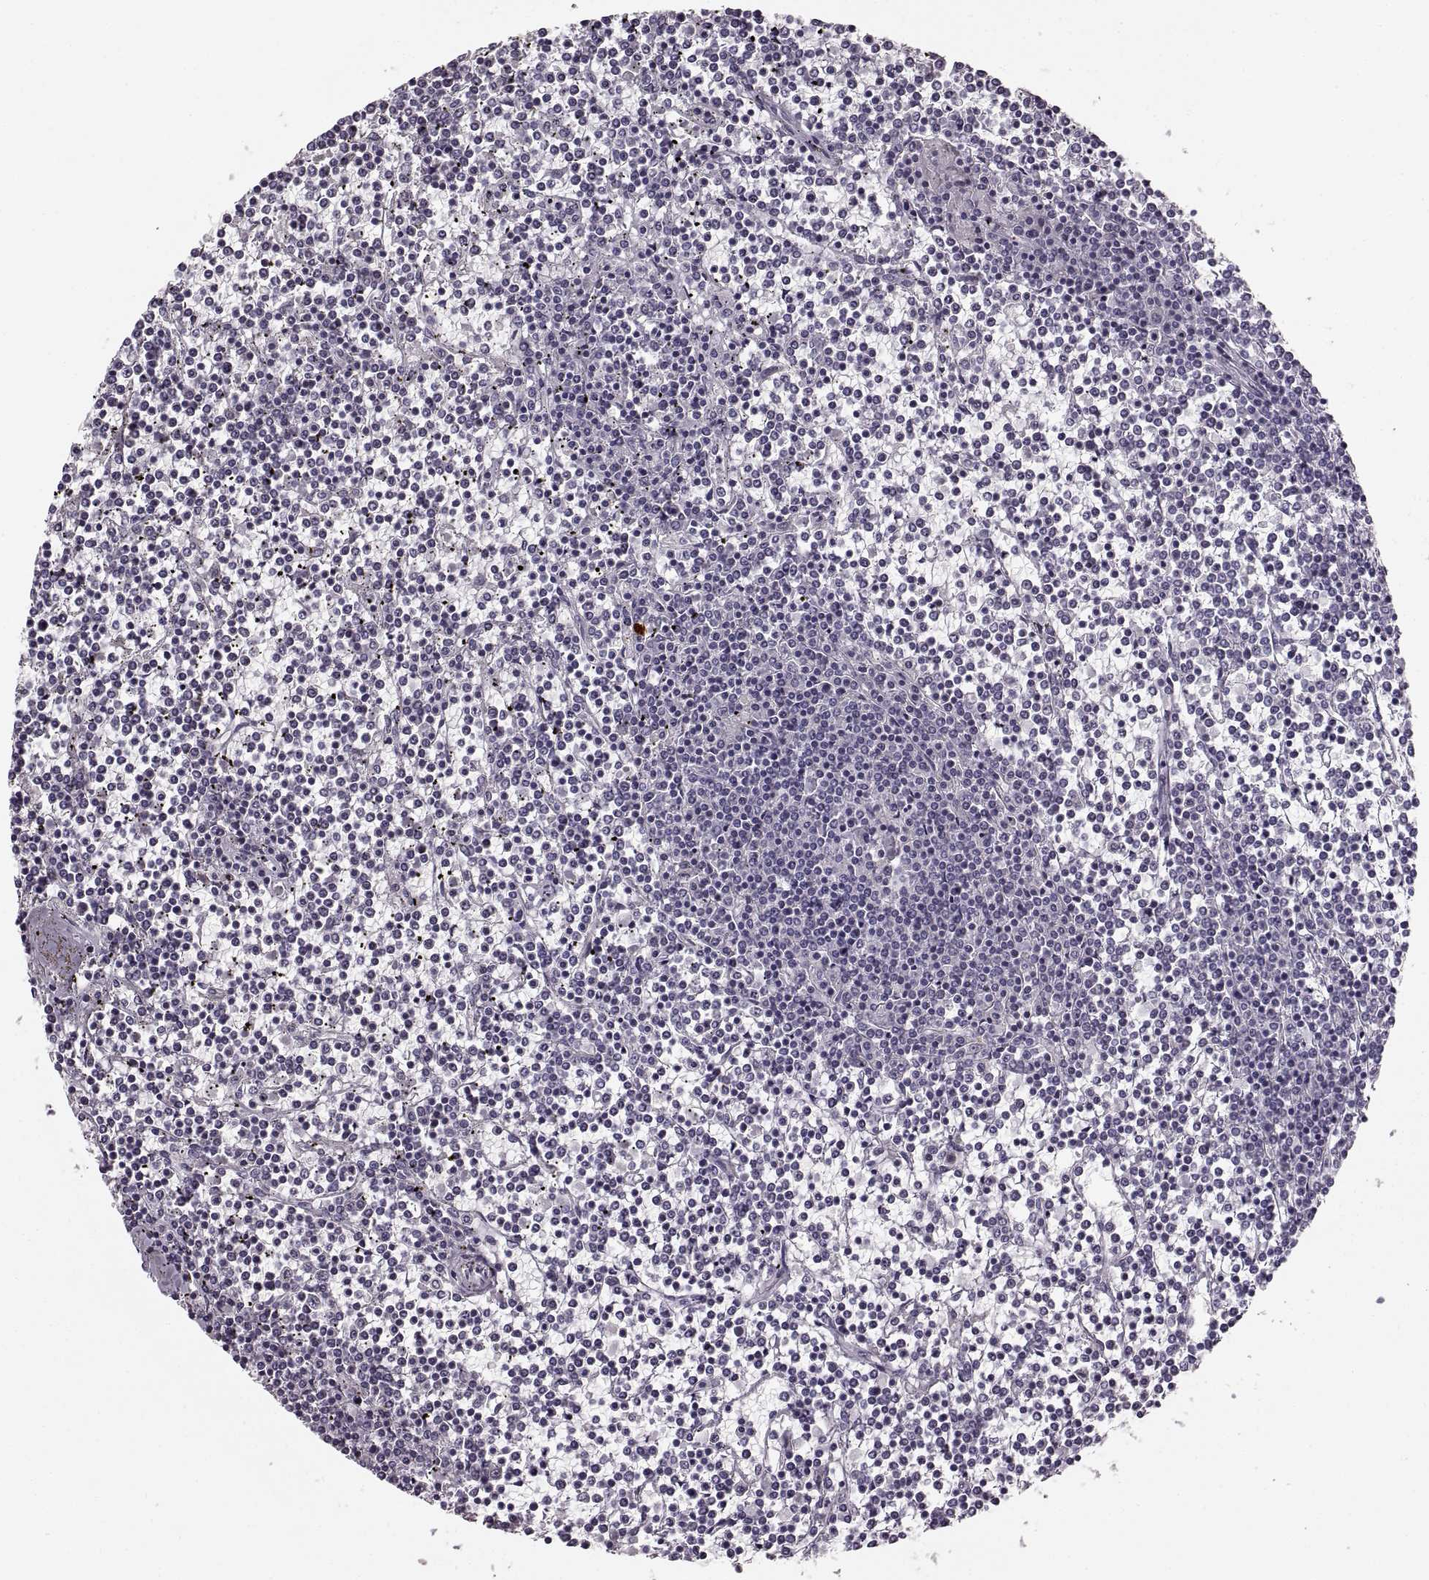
{"staining": {"intensity": "negative", "quantity": "none", "location": "none"}, "tissue": "lymphoma", "cell_type": "Tumor cells", "image_type": "cancer", "snomed": [{"axis": "morphology", "description": "Malignant lymphoma, non-Hodgkin's type, Low grade"}, {"axis": "topography", "description": "Spleen"}], "caption": "Malignant lymphoma, non-Hodgkin's type (low-grade) was stained to show a protein in brown. There is no significant staining in tumor cells. (Stains: DAB immunohistochemistry with hematoxylin counter stain, Microscopy: brightfield microscopy at high magnification).", "gene": "CNTN1", "patient": {"sex": "female", "age": 19}}